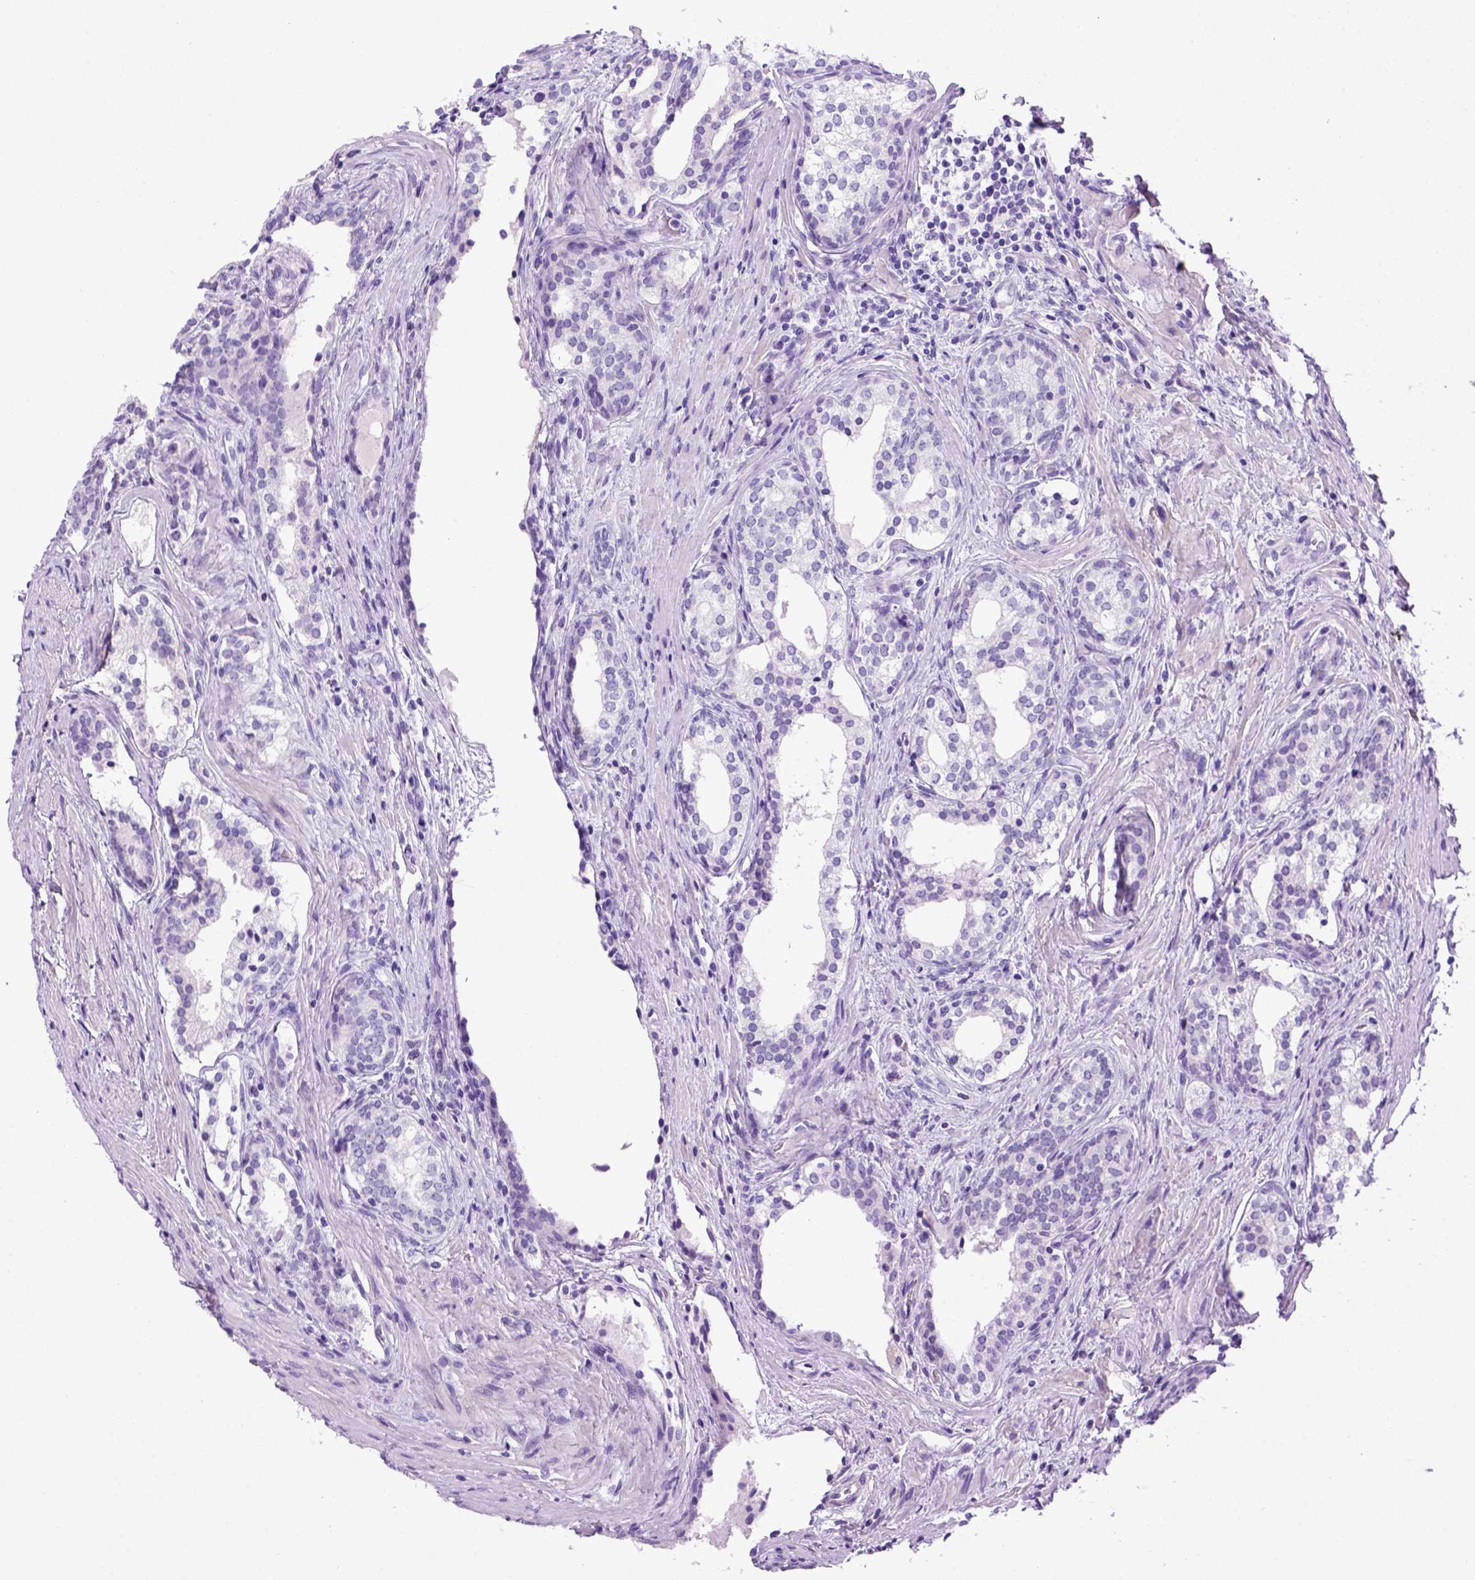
{"staining": {"intensity": "negative", "quantity": "none", "location": "none"}, "tissue": "prostate cancer", "cell_type": "Tumor cells", "image_type": "cancer", "snomed": [{"axis": "morphology", "description": "Adenocarcinoma, NOS"}, {"axis": "morphology", "description": "Adenocarcinoma, High grade"}, {"axis": "topography", "description": "Prostate"}], "caption": "Human adenocarcinoma (prostate) stained for a protein using immunohistochemistry (IHC) shows no staining in tumor cells.", "gene": "SGCG", "patient": {"sex": "male", "age": 61}}